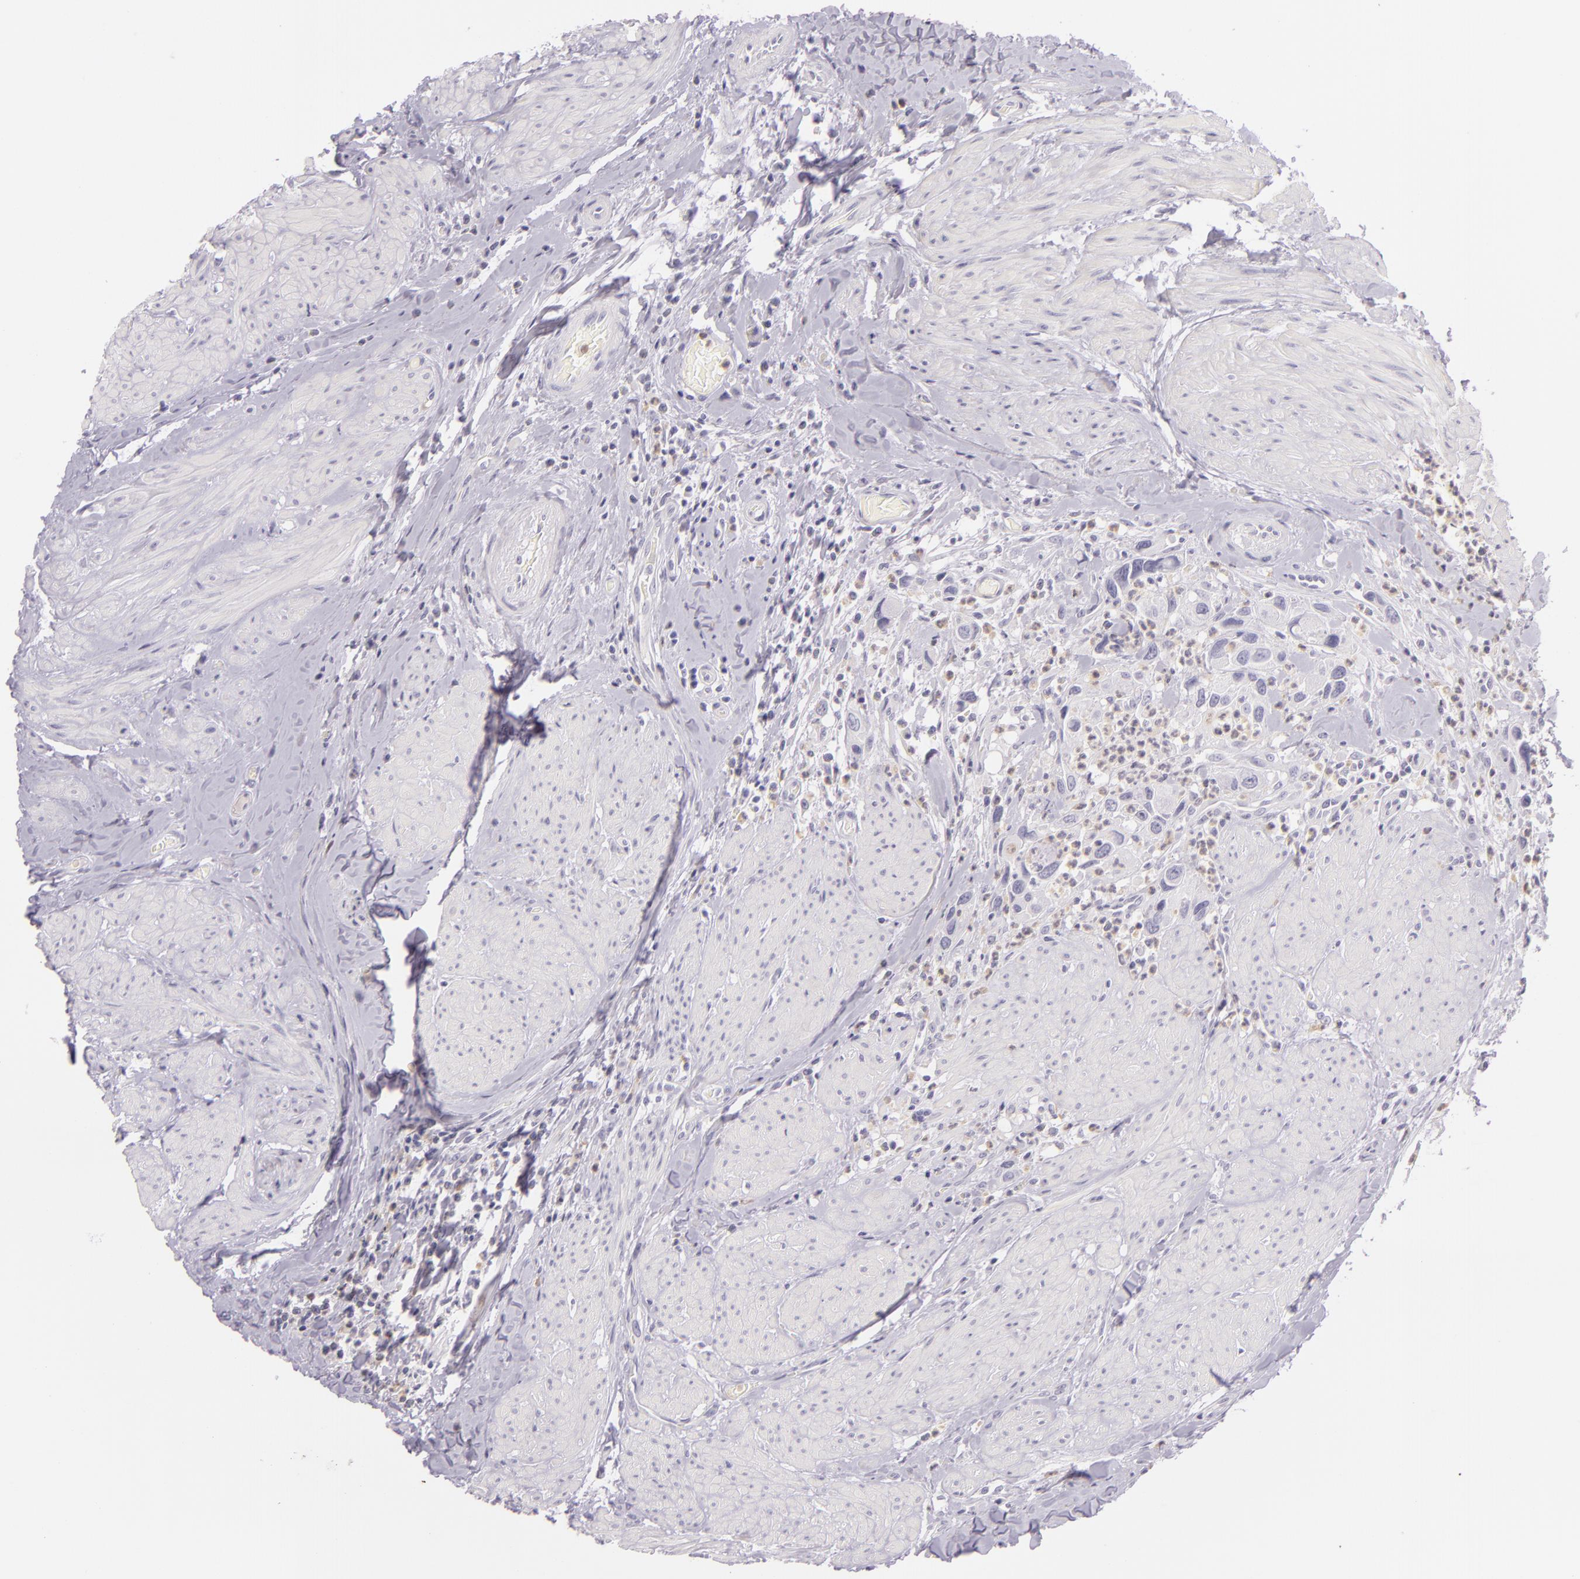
{"staining": {"intensity": "negative", "quantity": "none", "location": "none"}, "tissue": "urothelial cancer", "cell_type": "Tumor cells", "image_type": "cancer", "snomed": [{"axis": "morphology", "description": "Urothelial carcinoma, High grade"}, {"axis": "topography", "description": "Urinary bladder"}], "caption": "A high-resolution image shows IHC staining of high-grade urothelial carcinoma, which demonstrates no significant staining in tumor cells.", "gene": "CBS", "patient": {"sex": "male", "age": 66}}